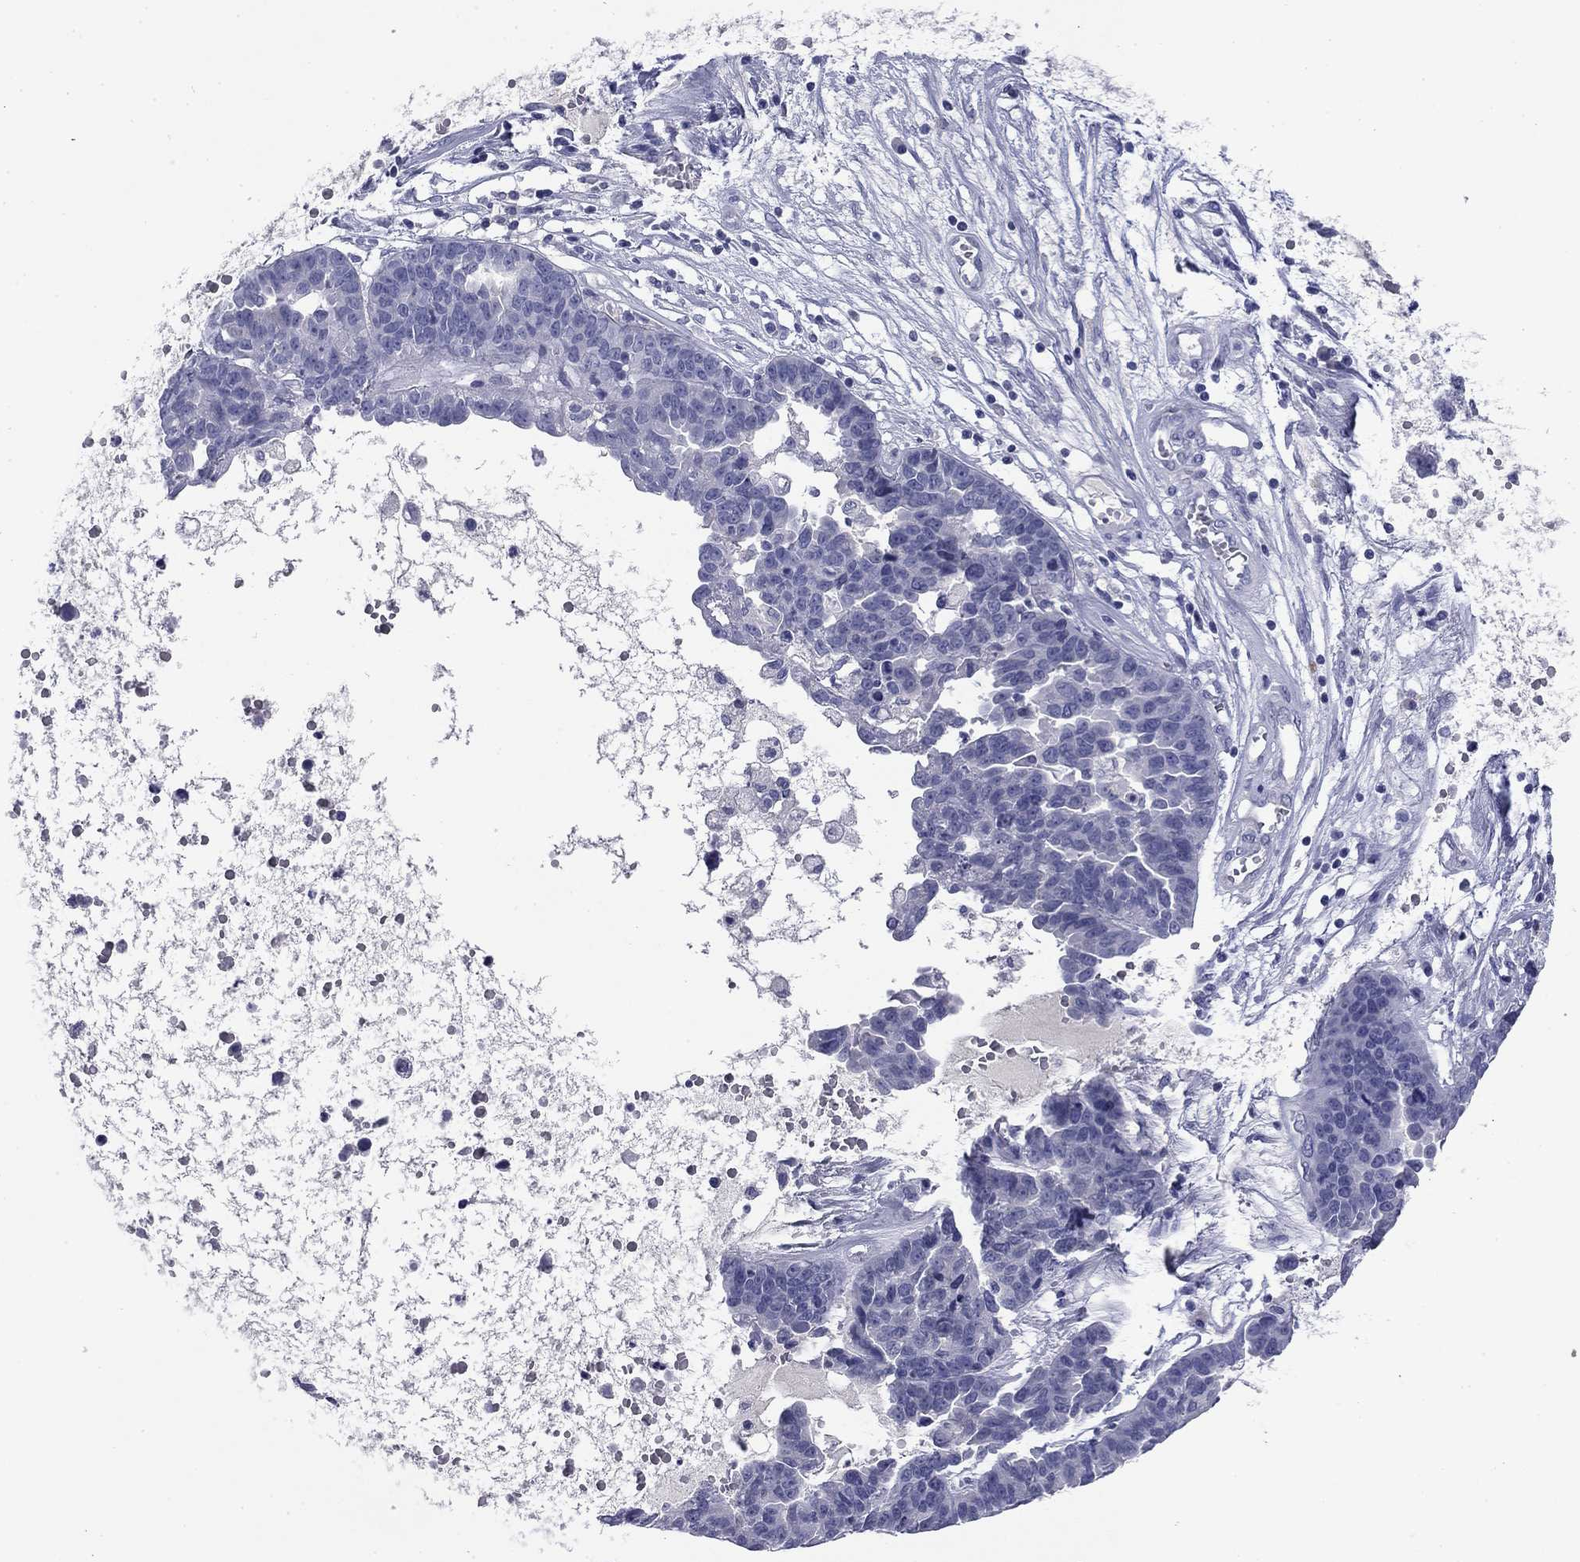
{"staining": {"intensity": "negative", "quantity": "none", "location": "none"}, "tissue": "ovarian cancer", "cell_type": "Tumor cells", "image_type": "cancer", "snomed": [{"axis": "morphology", "description": "Cystadenocarcinoma, serous, NOS"}, {"axis": "topography", "description": "Ovary"}], "caption": "This is an immunohistochemistry histopathology image of human ovarian cancer. There is no staining in tumor cells.", "gene": "ABCC2", "patient": {"sex": "female", "age": 87}}